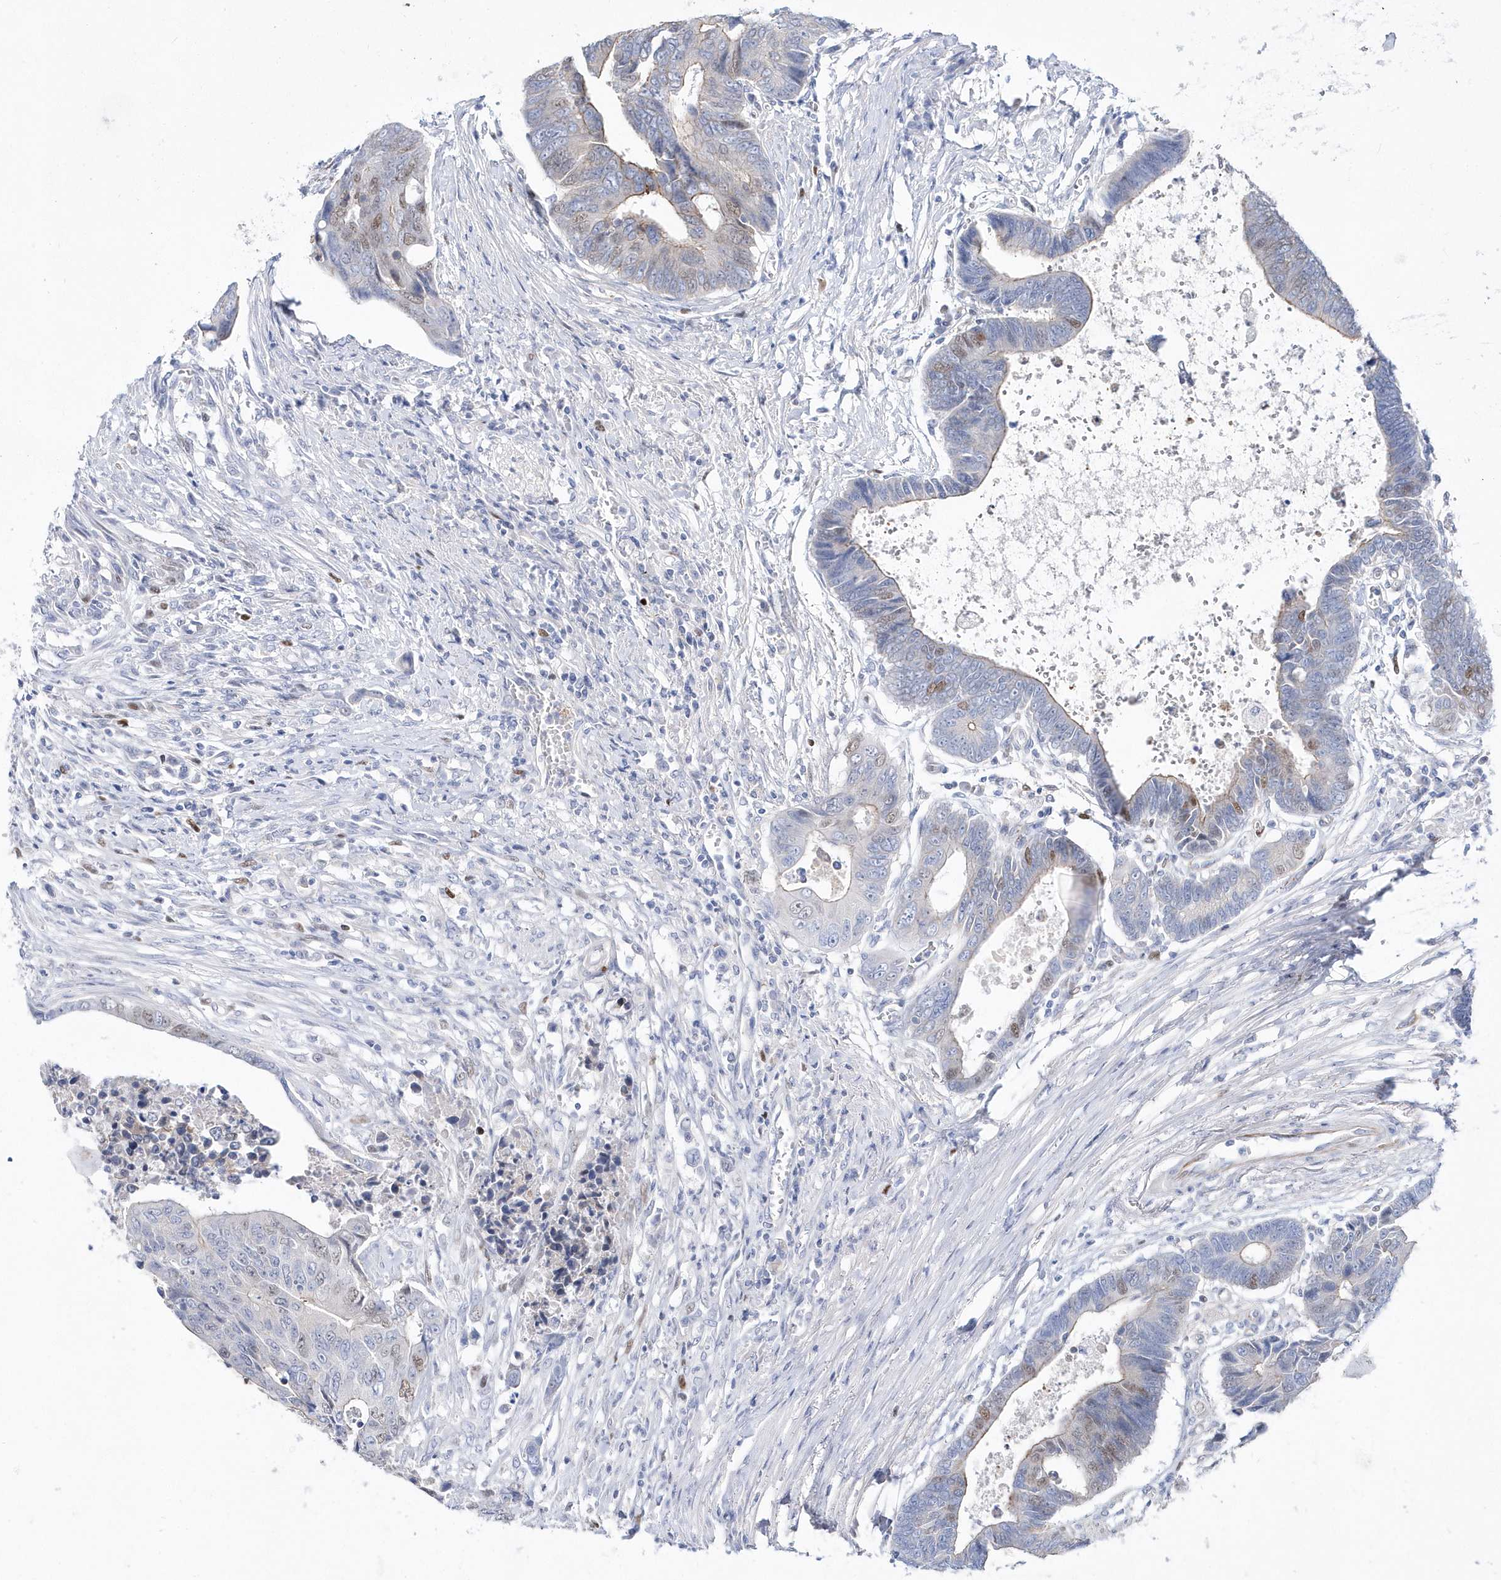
{"staining": {"intensity": "moderate", "quantity": "<25%", "location": "nuclear"}, "tissue": "colorectal cancer", "cell_type": "Tumor cells", "image_type": "cancer", "snomed": [{"axis": "morphology", "description": "Adenocarcinoma, NOS"}, {"axis": "topography", "description": "Rectum"}], "caption": "This photomicrograph displays immunohistochemistry staining of colorectal adenocarcinoma, with low moderate nuclear staining in about <25% of tumor cells.", "gene": "TMCO6", "patient": {"sex": "male", "age": 84}}